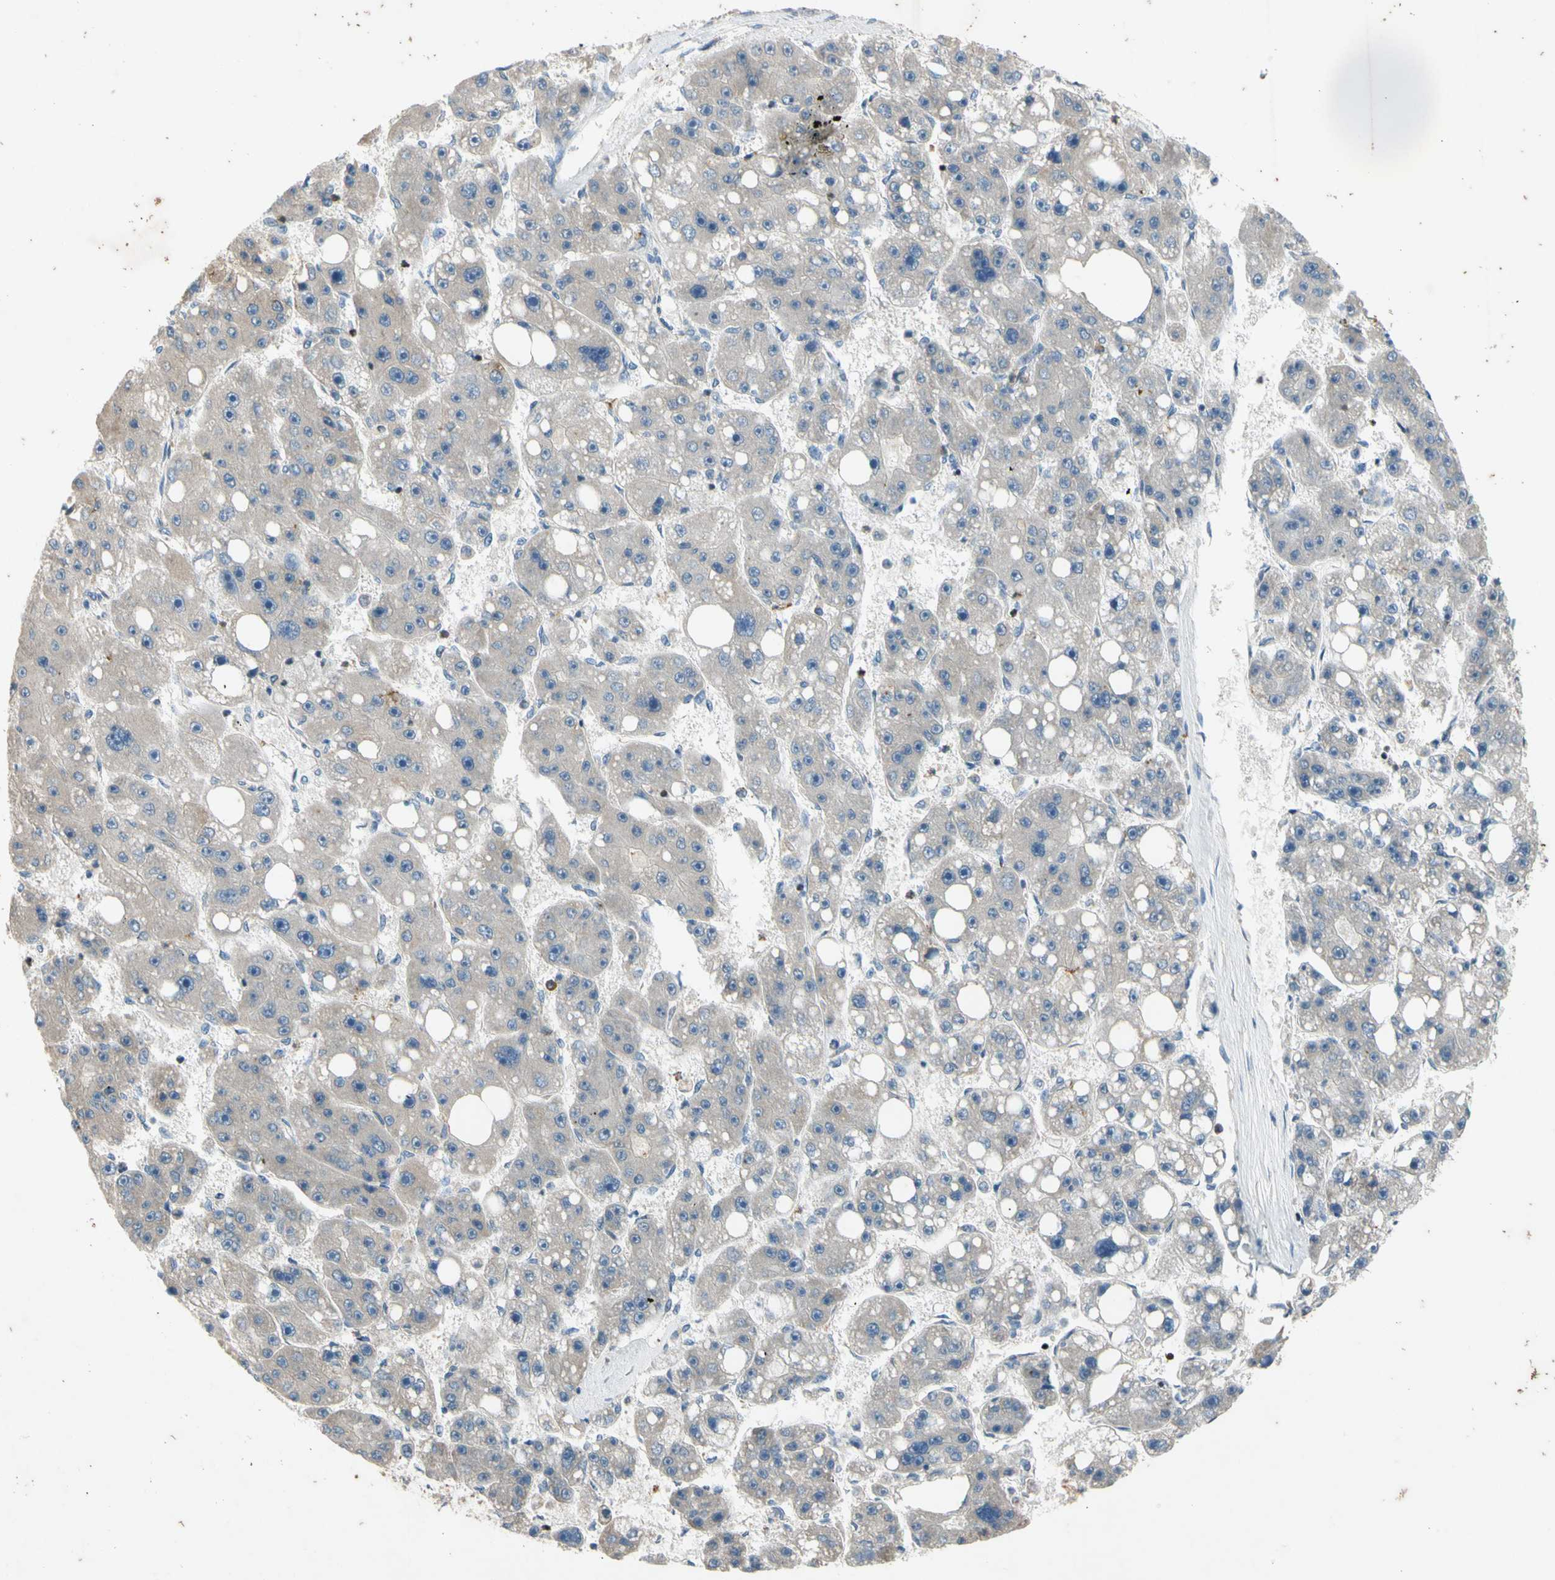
{"staining": {"intensity": "weak", "quantity": ">75%", "location": "cytoplasmic/membranous"}, "tissue": "liver cancer", "cell_type": "Tumor cells", "image_type": "cancer", "snomed": [{"axis": "morphology", "description": "Carcinoma, Hepatocellular, NOS"}, {"axis": "topography", "description": "Liver"}], "caption": "Immunohistochemical staining of liver cancer displays low levels of weak cytoplasmic/membranous positivity in about >75% of tumor cells.", "gene": "TBX21", "patient": {"sex": "female", "age": 61}}